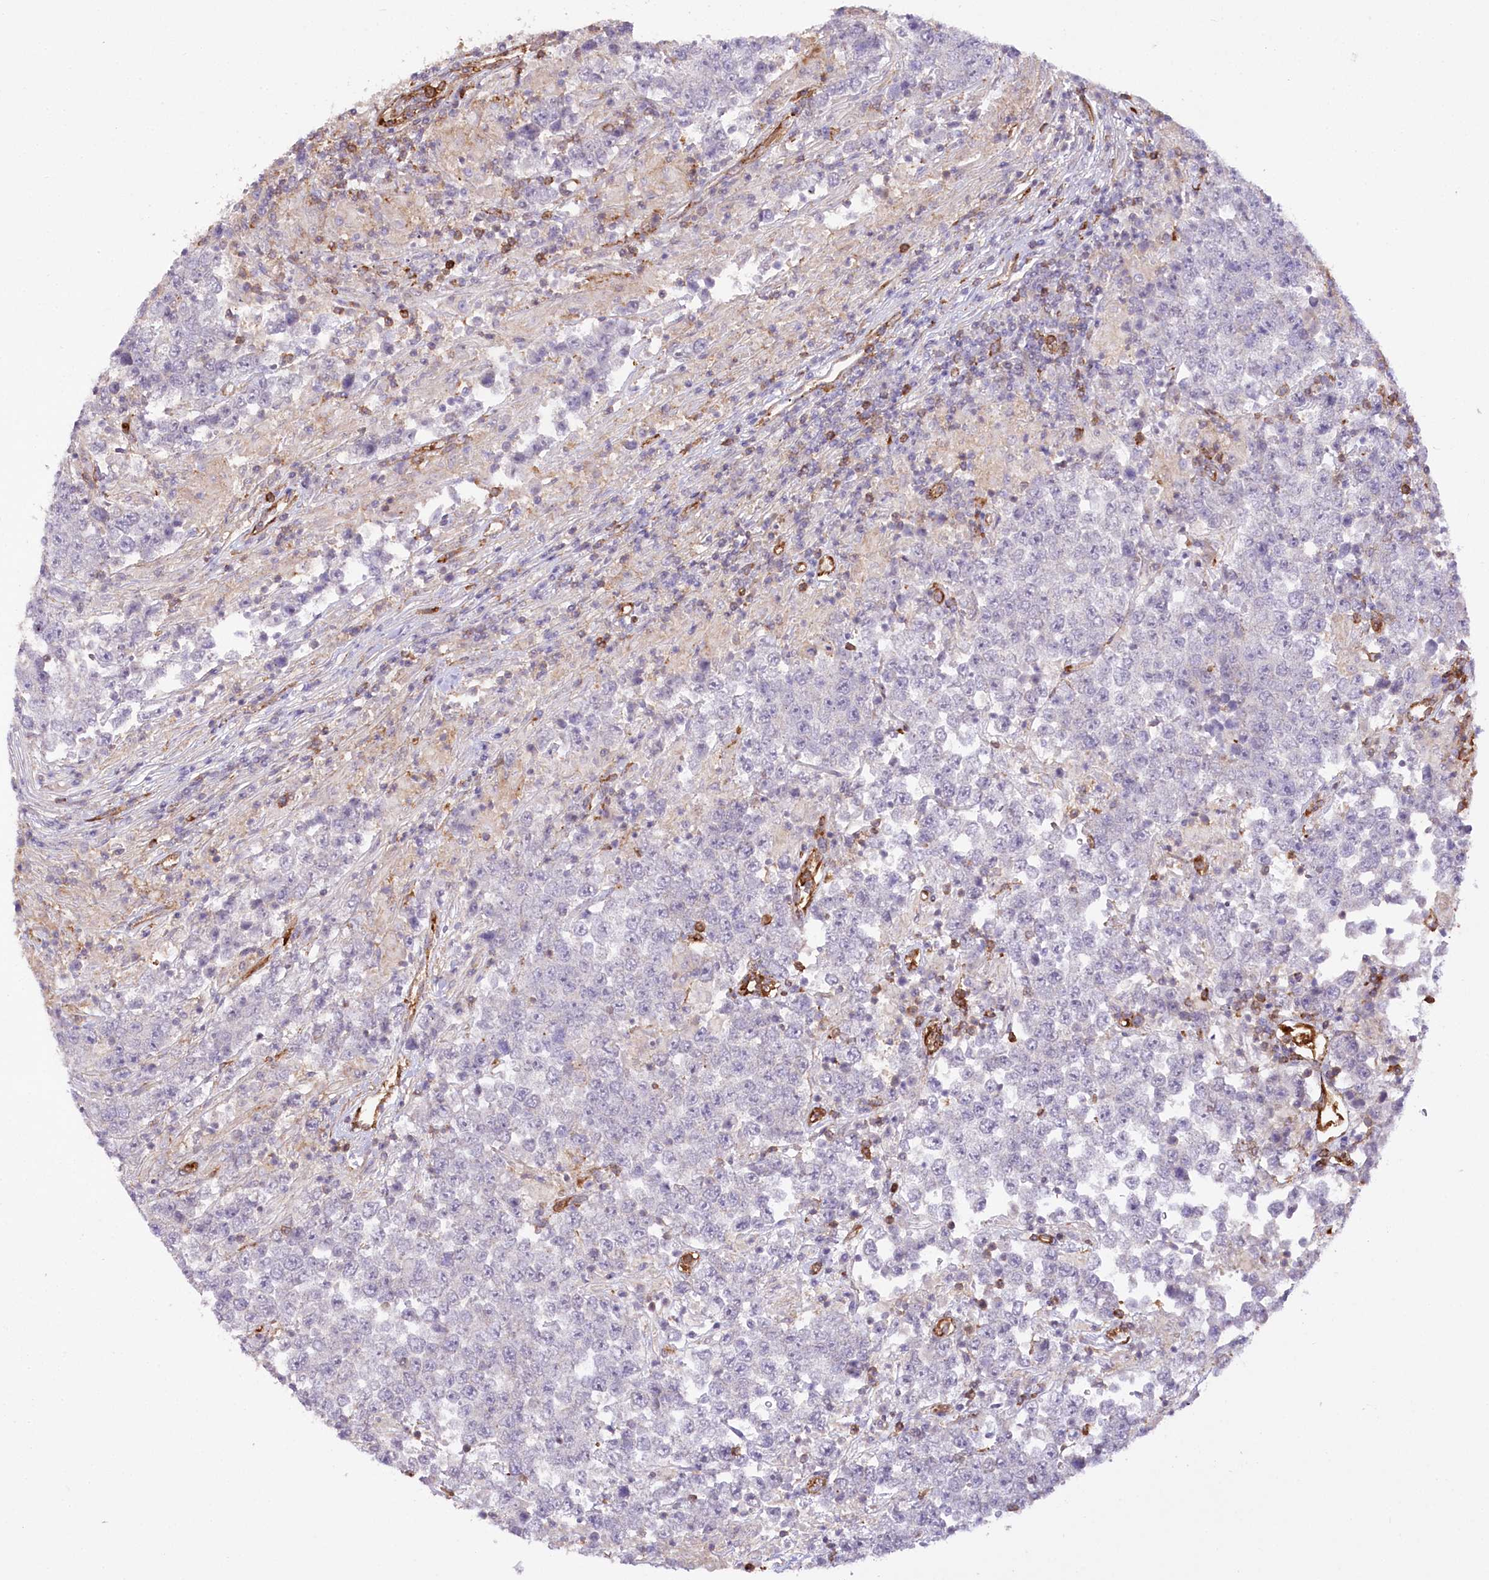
{"staining": {"intensity": "negative", "quantity": "none", "location": "none"}, "tissue": "testis cancer", "cell_type": "Tumor cells", "image_type": "cancer", "snomed": [{"axis": "morphology", "description": "Normal tissue, NOS"}, {"axis": "morphology", "description": "Urothelial carcinoma, High grade"}, {"axis": "morphology", "description": "Seminoma, NOS"}, {"axis": "morphology", "description": "Carcinoma, Embryonal, NOS"}, {"axis": "topography", "description": "Urinary bladder"}, {"axis": "topography", "description": "Testis"}], "caption": "A micrograph of human embryonal carcinoma (testis) is negative for staining in tumor cells. The staining was performed using DAB (3,3'-diaminobenzidine) to visualize the protein expression in brown, while the nuclei were stained in blue with hematoxylin (Magnification: 20x).", "gene": "SYNPO2", "patient": {"sex": "male", "age": 41}}